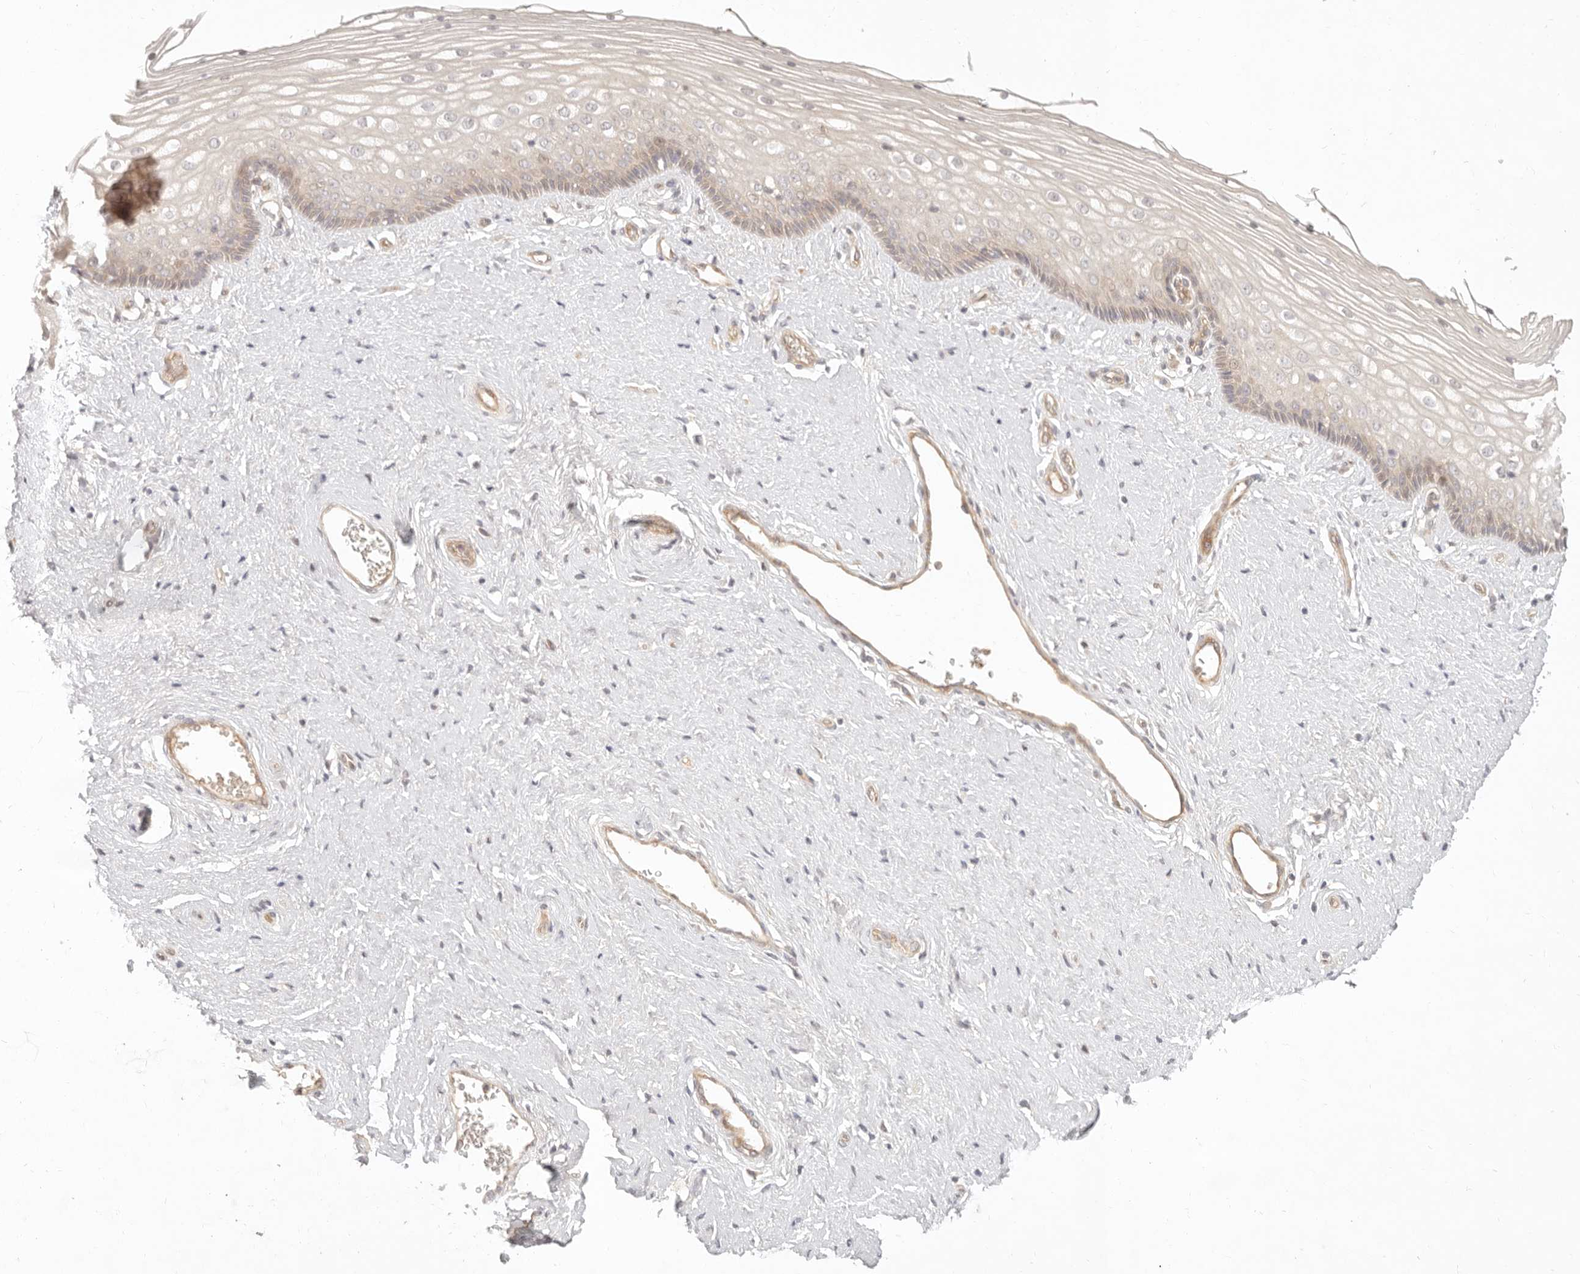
{"staining": {"intensity": "weak", "quantity": "25%-75%", "location": "cytoplasmic/membranous,nuclear"}, "tissue": "vagina", "cell_type": "Squamous epithelial cells", "image_type": "normal", "snomed": [{"axis": "morphology", "description": "Normal tissue, NOS"}, {"axis": "topography", "description": "Vagina"}], "caption": "A high-resolution photomicrograph shows IHC staining of benign vagina, which shows weak cytoplasmic/membranous,nuclear expression in about 25%-75% of squamous epithelial cells.", "gene": "PPP1R3B", "patient": {"sex": "female", "age": 46}}